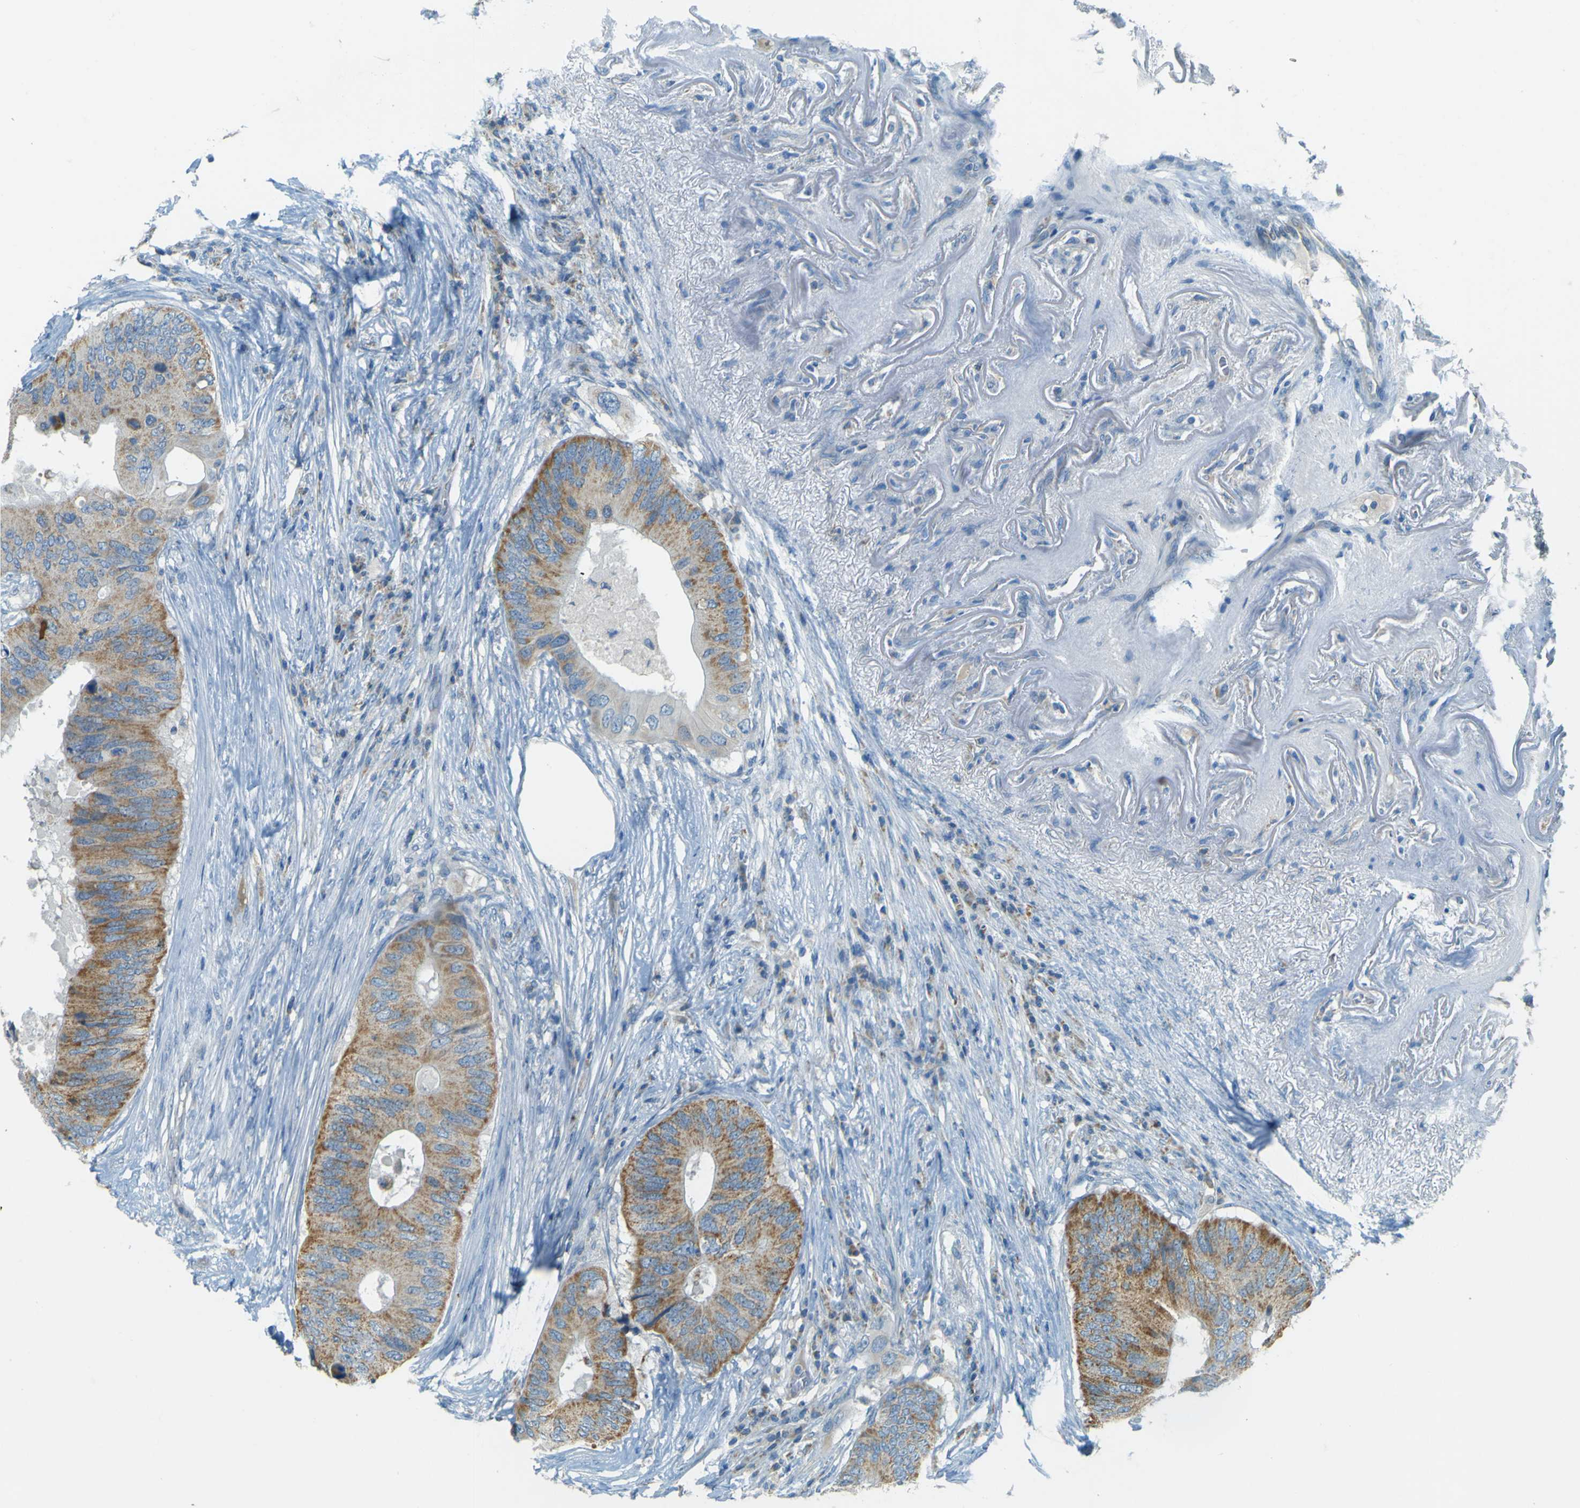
{"staining": {"intensity": "moderate", "quantity": ">75%", "location": "cytoplasmic/membranous"}, "tissue": "colorectal cancer", "cell_type": "Tumor cells", "image_type": "cancer", "snomed": [{"axis": "morphology", "description": "Adenocarcinoma, NOS"}, {"axis": "topography", "description": "Rectum"}], "caption": "The micrograph exhibits a brown stain indicating the presence of a protein in the cytoplasmic/membranous of tumor cells in colorectal adenocarcinoma.", "gene": "FKTN", "patient": {"sex": "male", "age": 76}}